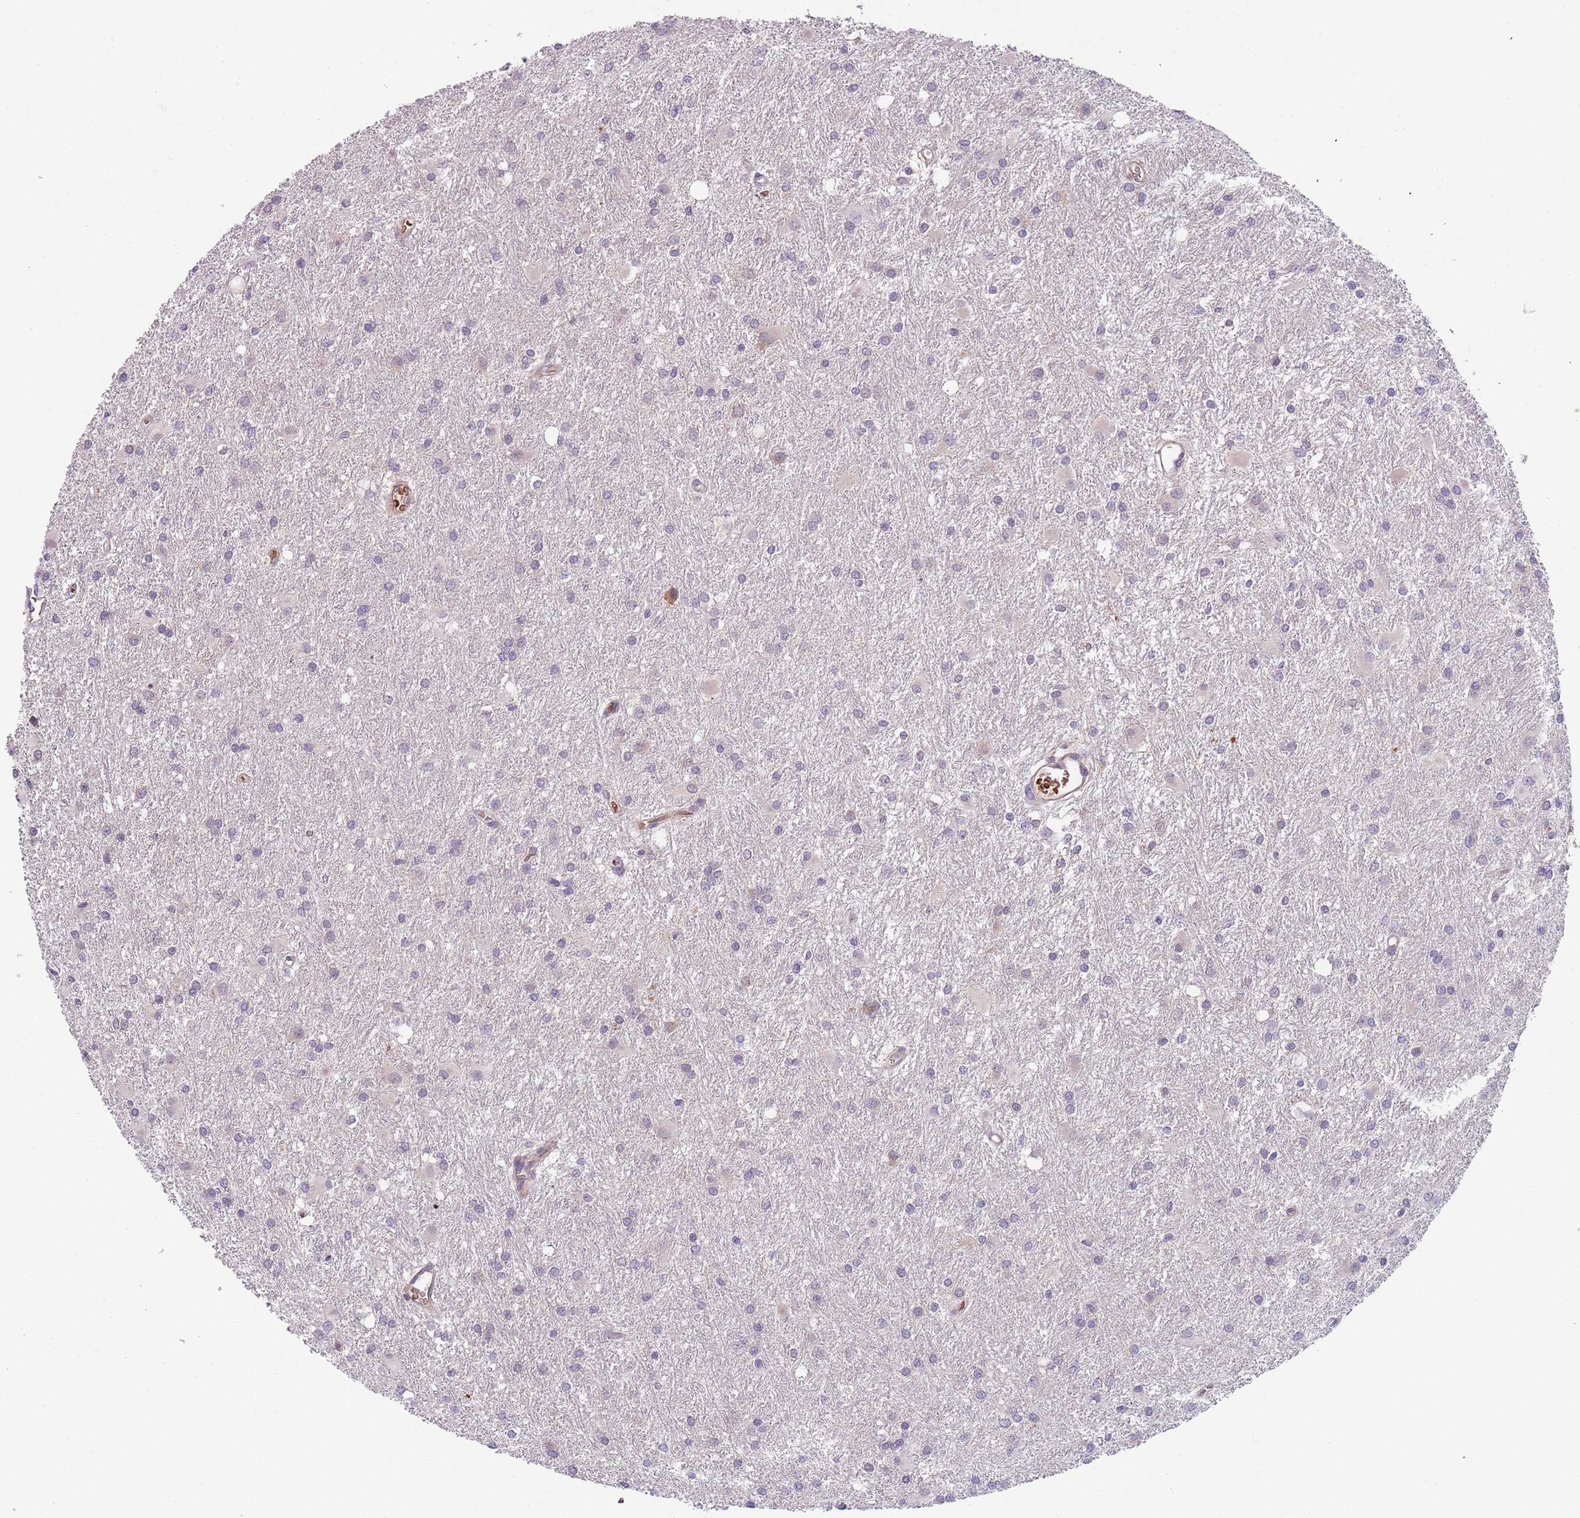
{"staining": {"intensity": "negative", "quantity": "none", "location": "none"}, "tissue": "glioma", "cell_type": "Tumor cells", "image_type": "cancer", "snomed": [{"axis": "morphology", "description": "Glioma, malignant, High grade"}, {"axis": "topography", "description": "Brain"}], "caption": "Micrograph shows no protein staining in tumor cells of malignant glioma (high-grade) tissue.", "gene": "VWCE", "patient": {"sex": "female", "age": 50}}